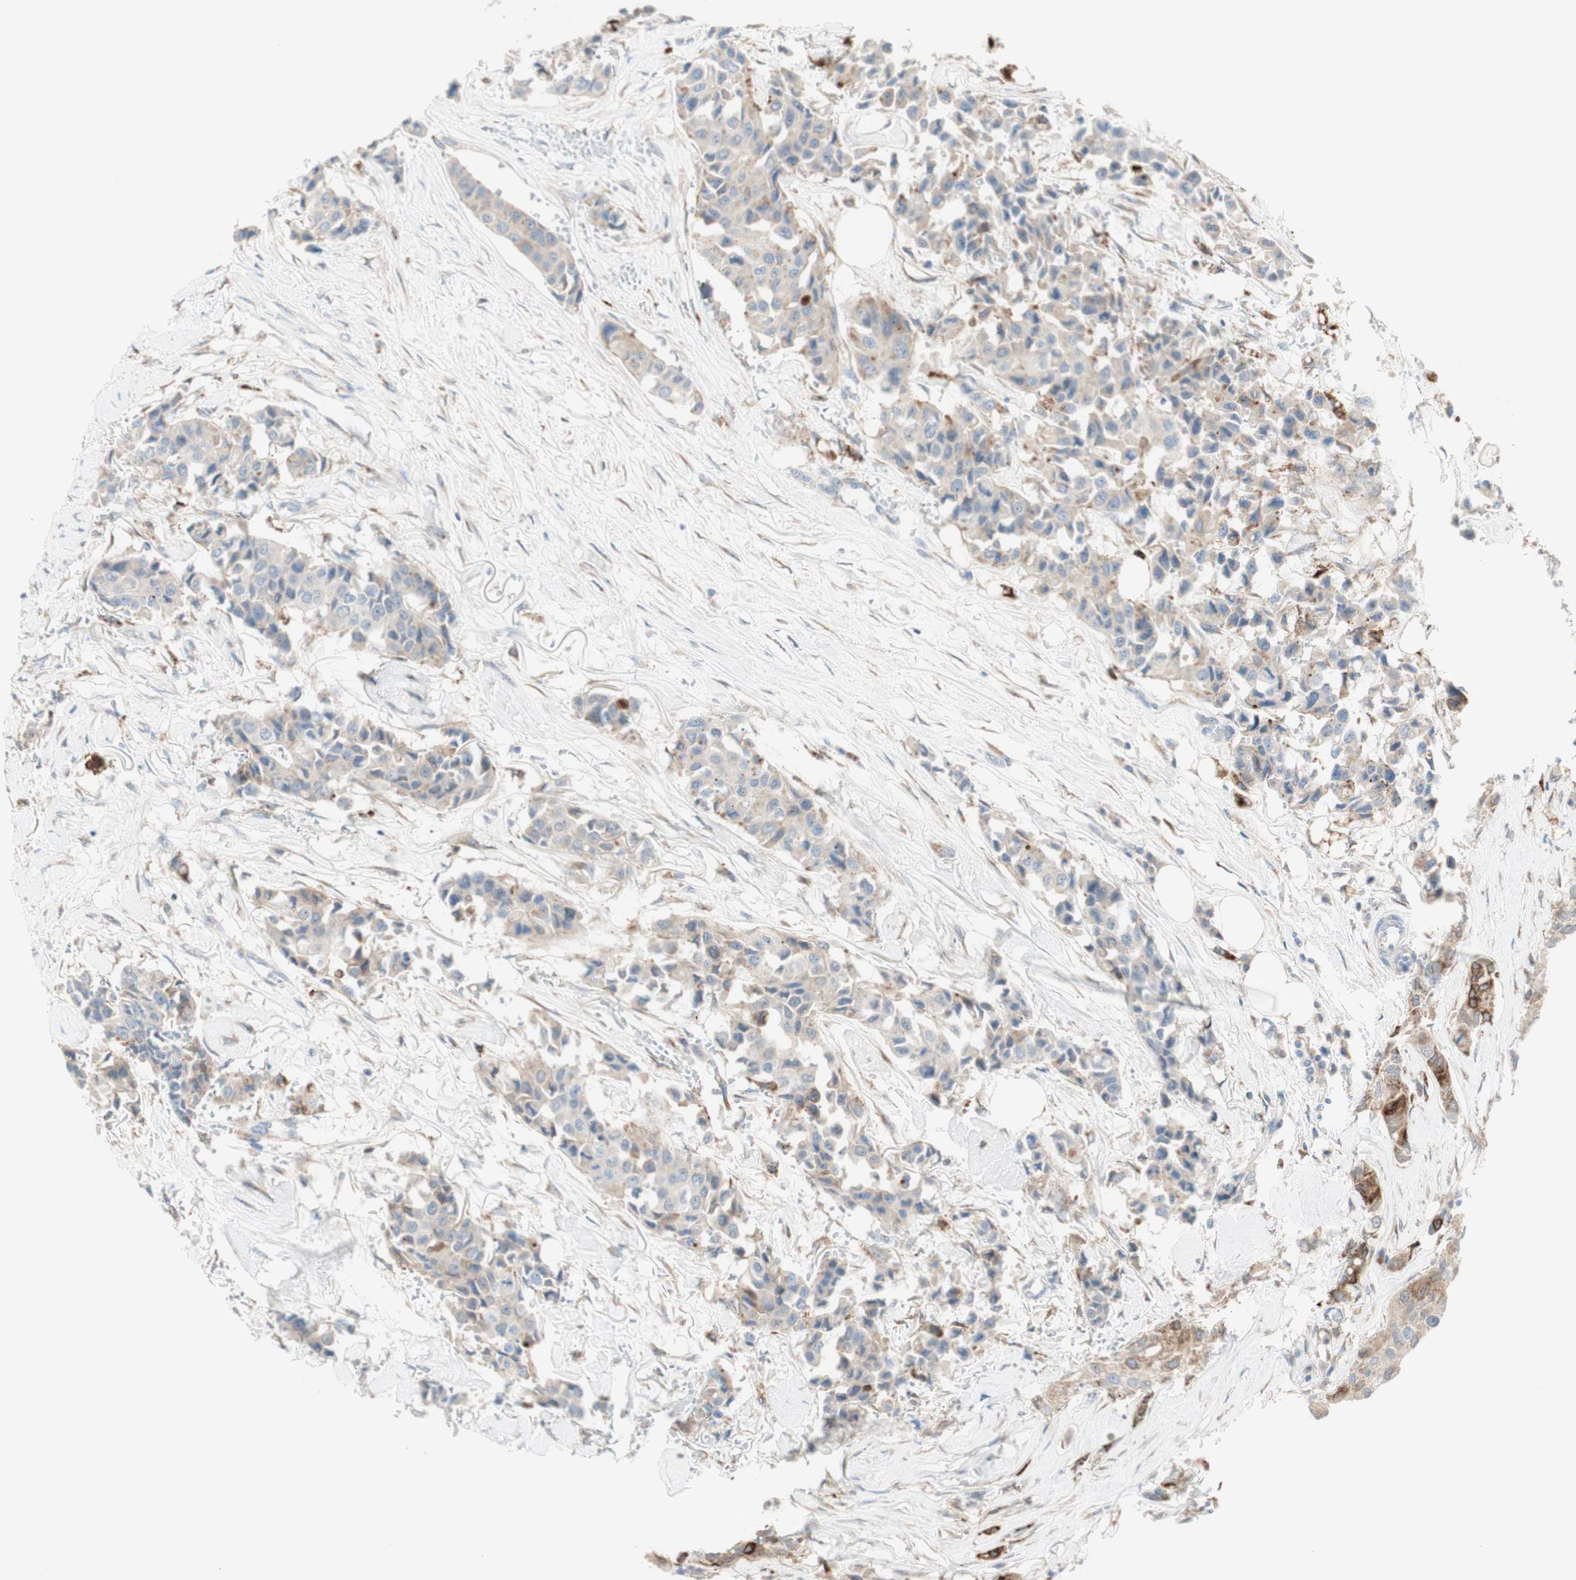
{"staining": {"intensity": "strong", "quantity": "25%-75%", "location": "cytoplasmic/membranous"}, "tissue": "breast cancer", "cell_type": "Tumor cells", "image_type": "cancer", "snomed": [{"axis": "morphology", "description": "Duct carcinoma"}, {"axis": "topography", "description": "Breast"}], "caption": "A photomicrograph of intraductal carcinoma (breast) stained for a protein demonstrates strong cytoplasmic/membranous brown staining in tumor cells.", "gene": "GAPT", "patient": {"sex": "female", "age": 80}}